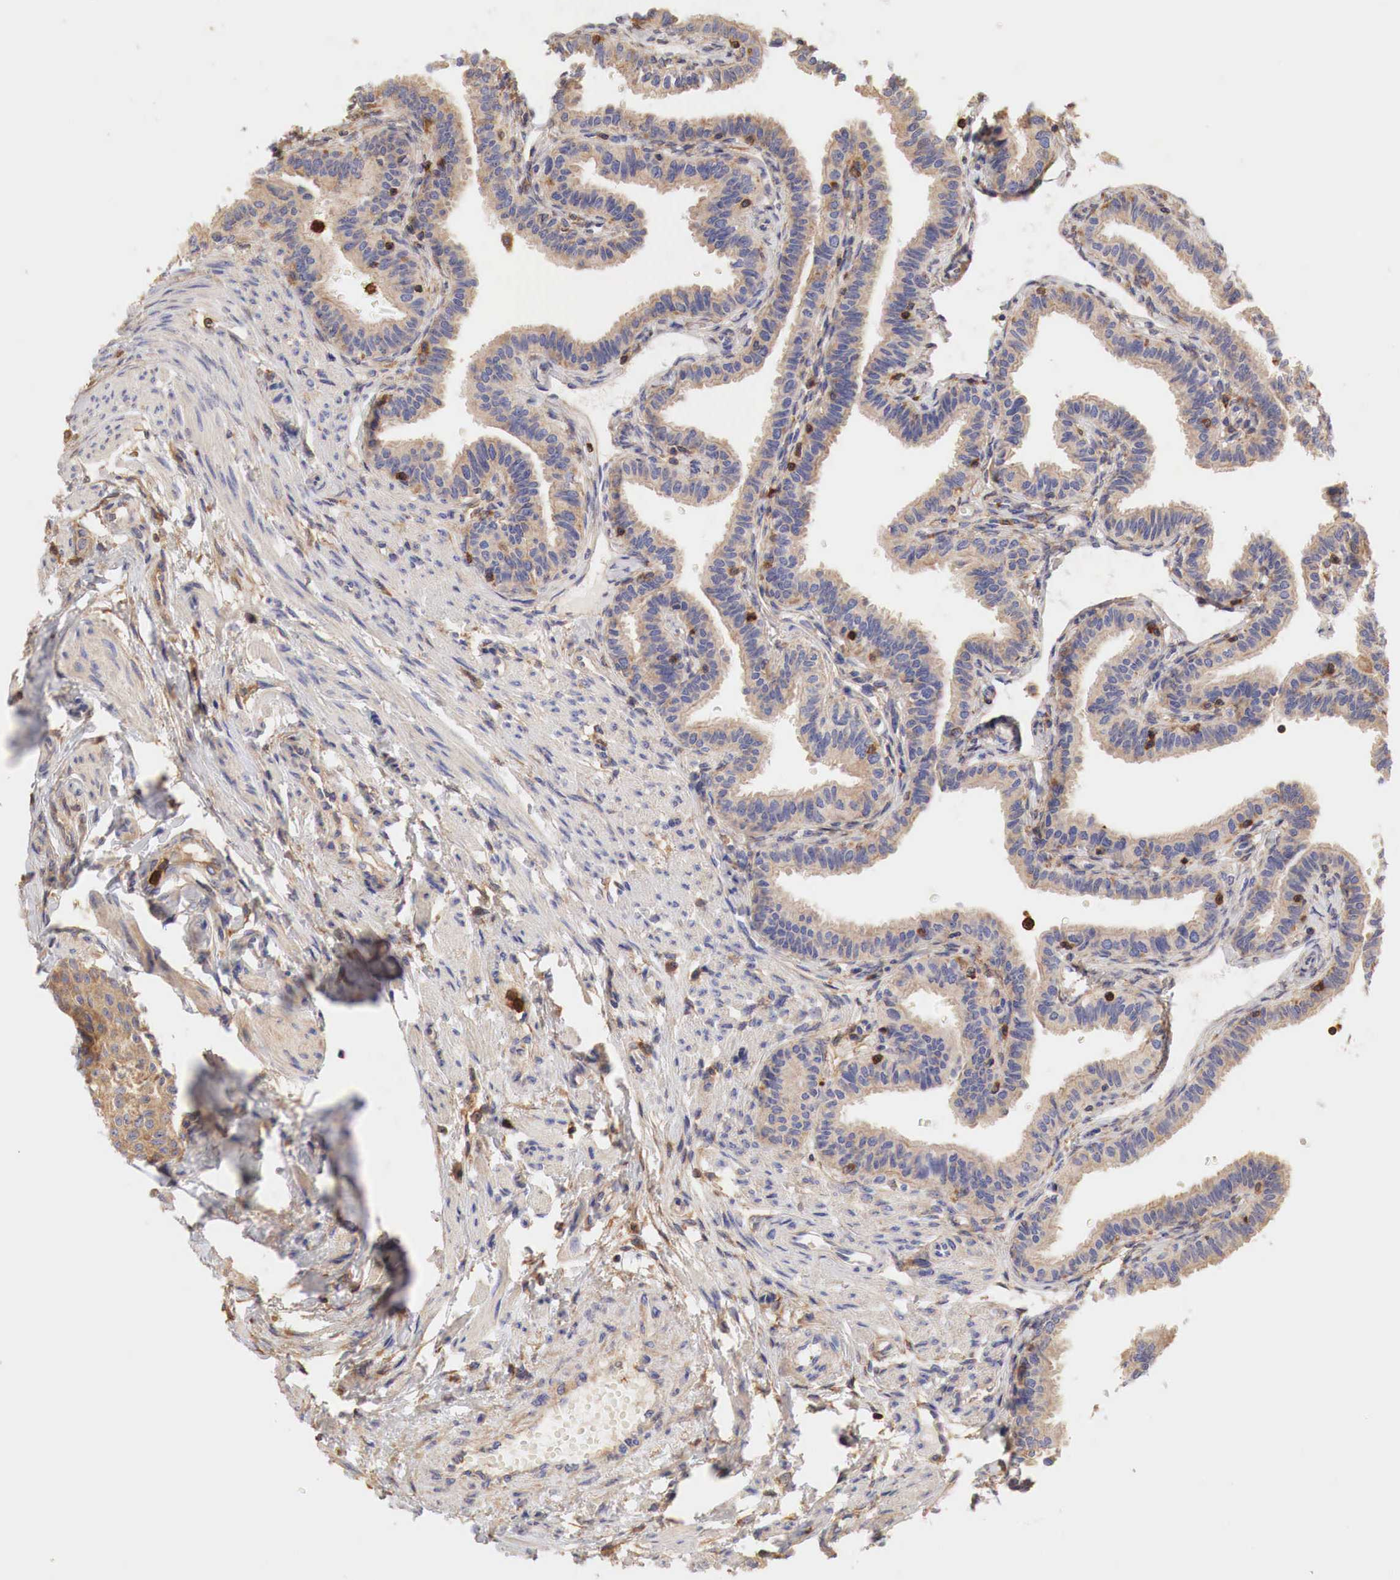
{"staining": {"intensity": "weak", "quantity": "25%-75%", "location": "cytoplasmic/membranous"}, "tissue": "fallopian tube", "cell_type": "Glandular cells", "image_type": "normal", "snomed": [{"axis": "morphology", "description": "Normal tissue, NOS"}, {"axis": "topography", "description": "Fallopian tube"}], "caption": "Protein expression analysis of normal human fallopian tube reveals weak cytoplasmic/membranous positivity in approximately 25%-75% of glandular cells. The protein of interest is stained brown, and the nuclei are stained in blue (DAB IHC with brightfield microscopy, high magnification).", "gene": "G6PD", "patient": {"sex": "female", "age": 32}}